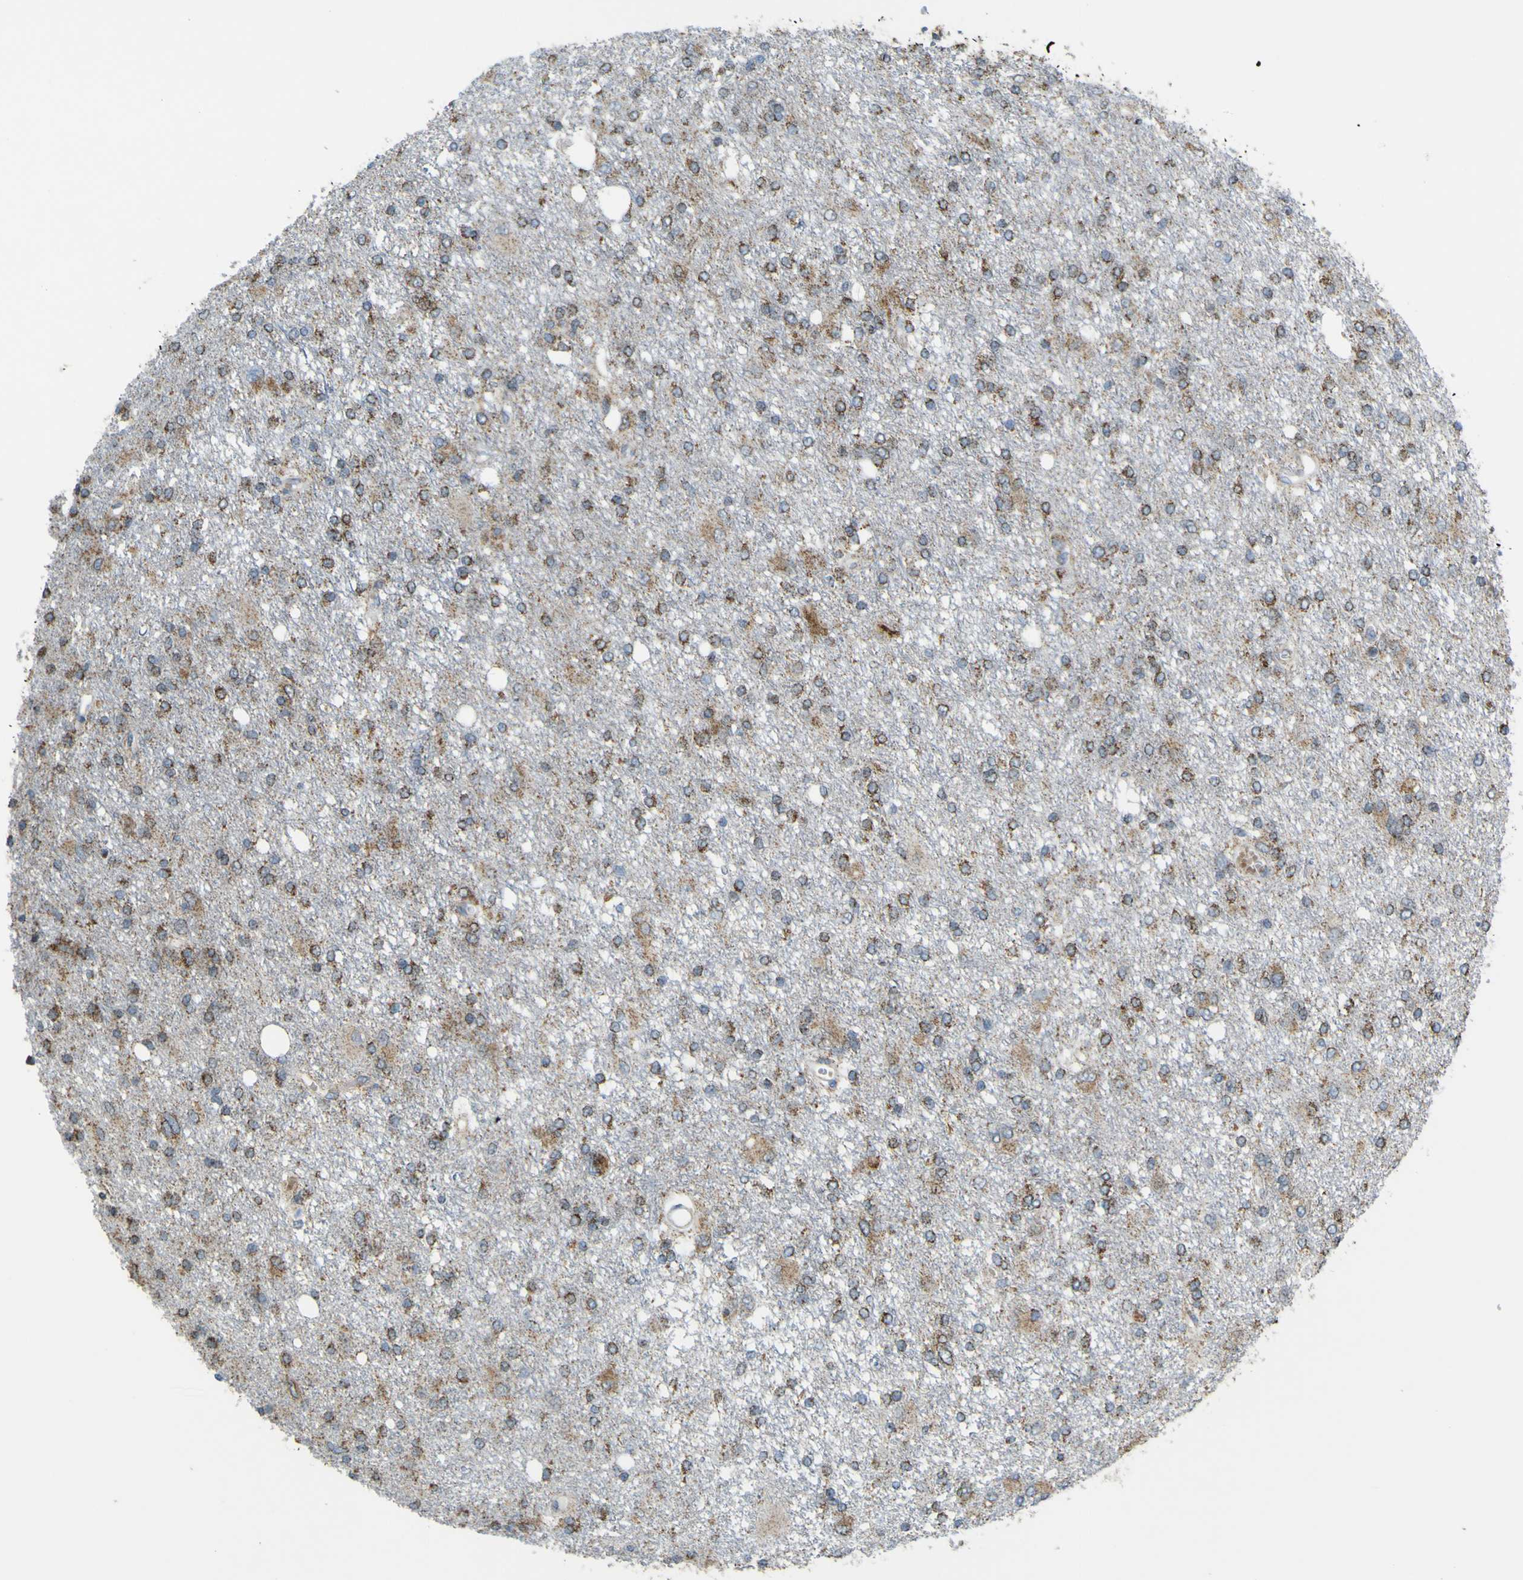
{"staining": {"intensity": "moderate", "quantity": ">75%", "location": "cytoplasmic/membranous"}, "tissue": "glioma", "cell_type": "Tumor cells", "image_type": "cancer", "snomed": [{"axis": "morphology", "description": "Glioma, malignant, High grade"}, {"axis": "topography", "description": "Brain"}], "caption": "Malignant glioma (high-grade) stained with a brown dye displays moderate cytoplasmic/membranous positive positivity in approximately >75% of tumor cells.", "gene": "ACBD5", "patient": {"sex": "female", "age": 59}}